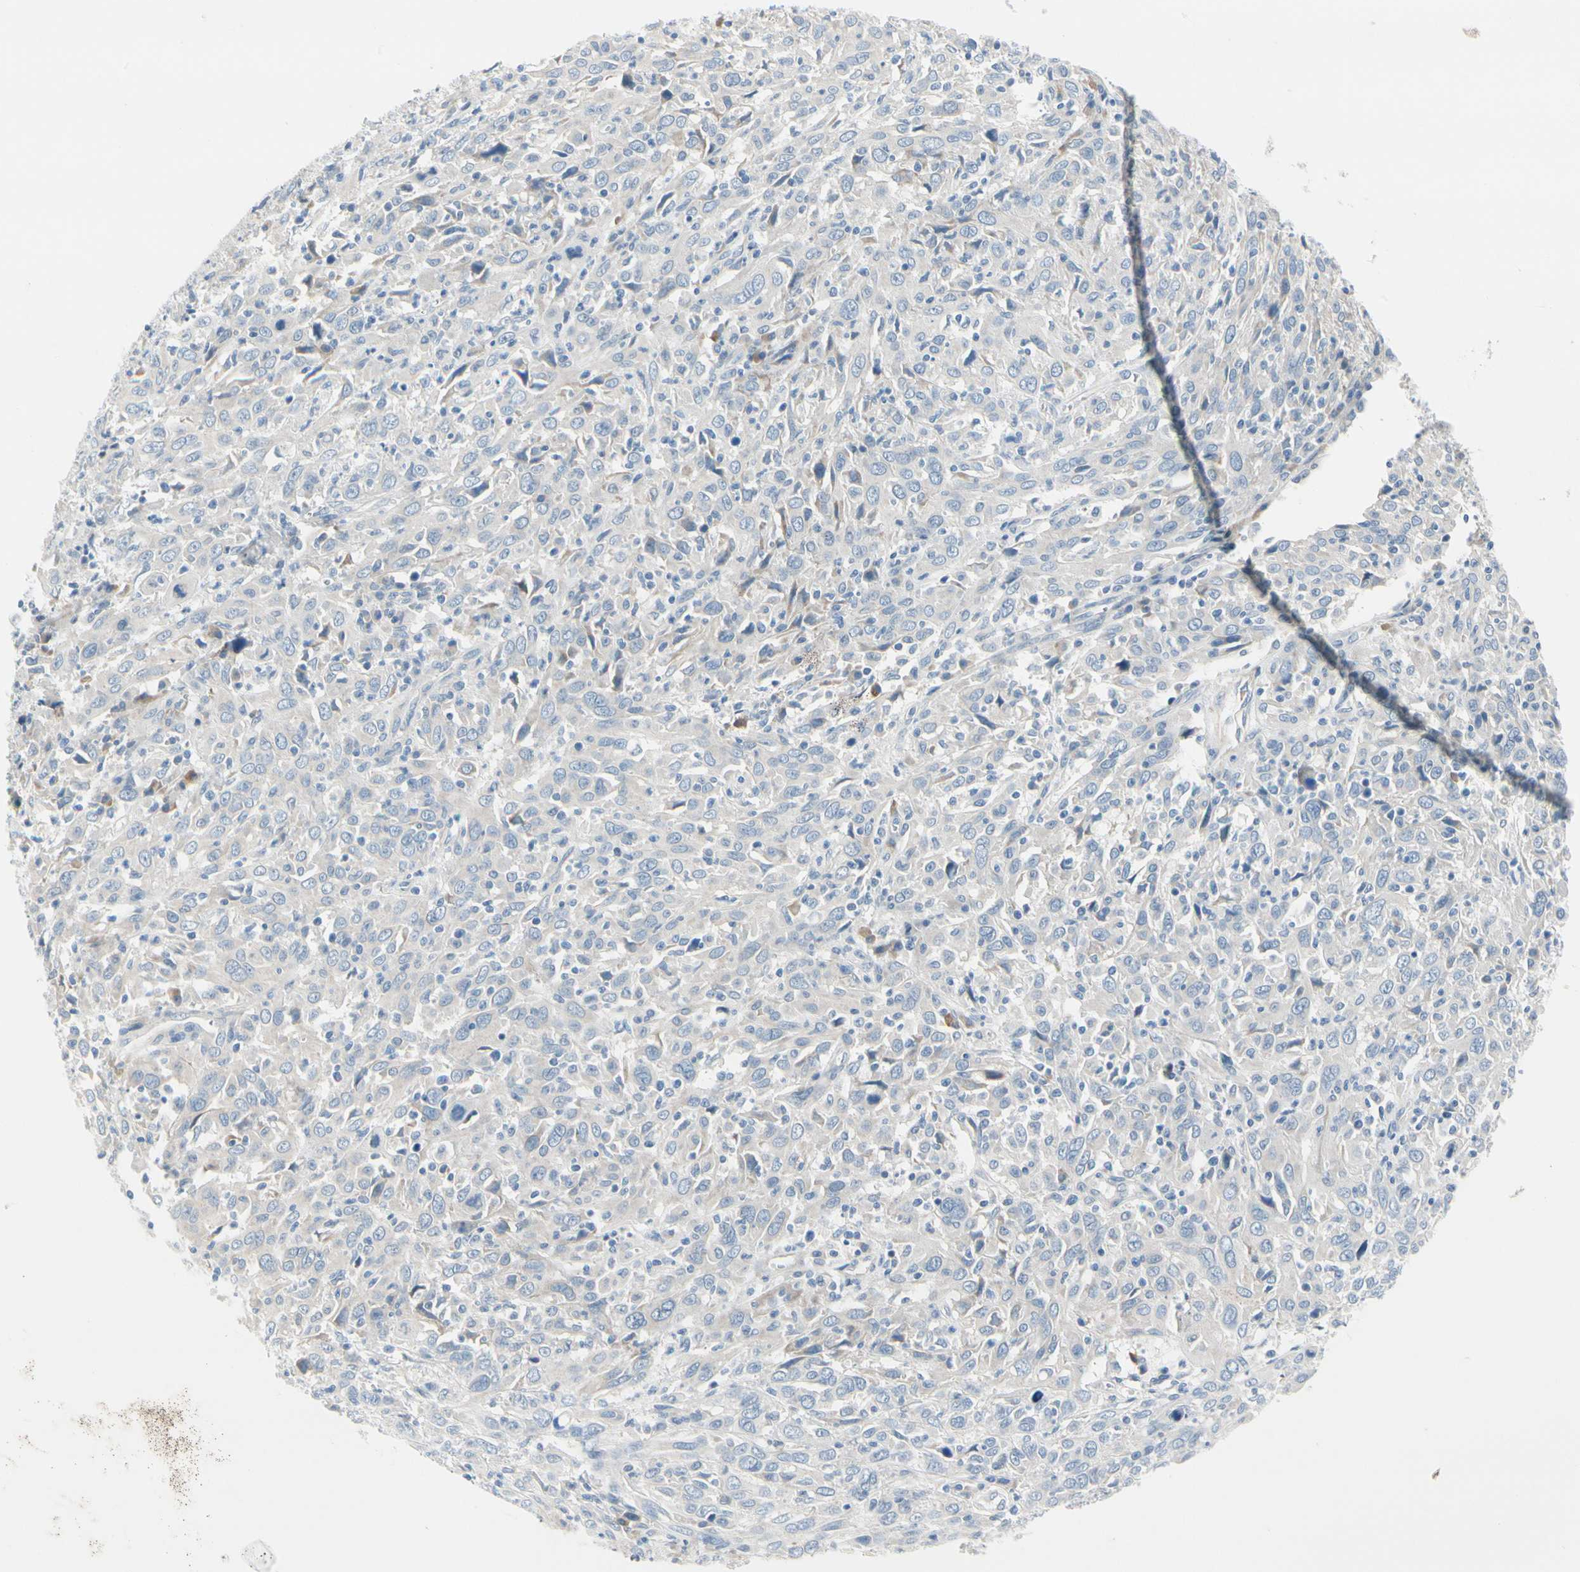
{"staining": {"intensity": "negative", "quantity": "none", "location": "none"}, "tissue": "cervical cancer", "cell_type": "Tumor cells", "image_type": "cancer", "snomed": [{"axis": "morphology", "description": "Squamous cell carcinoma, NOS"}, {"axis": "topography", "description": "Cervix"}], "caption": "The photomicrograph exhibits no staining of tumor cells in cervical cancer.", "gene": "FCER2", "patient": {"sex": "female", "age": 46}}